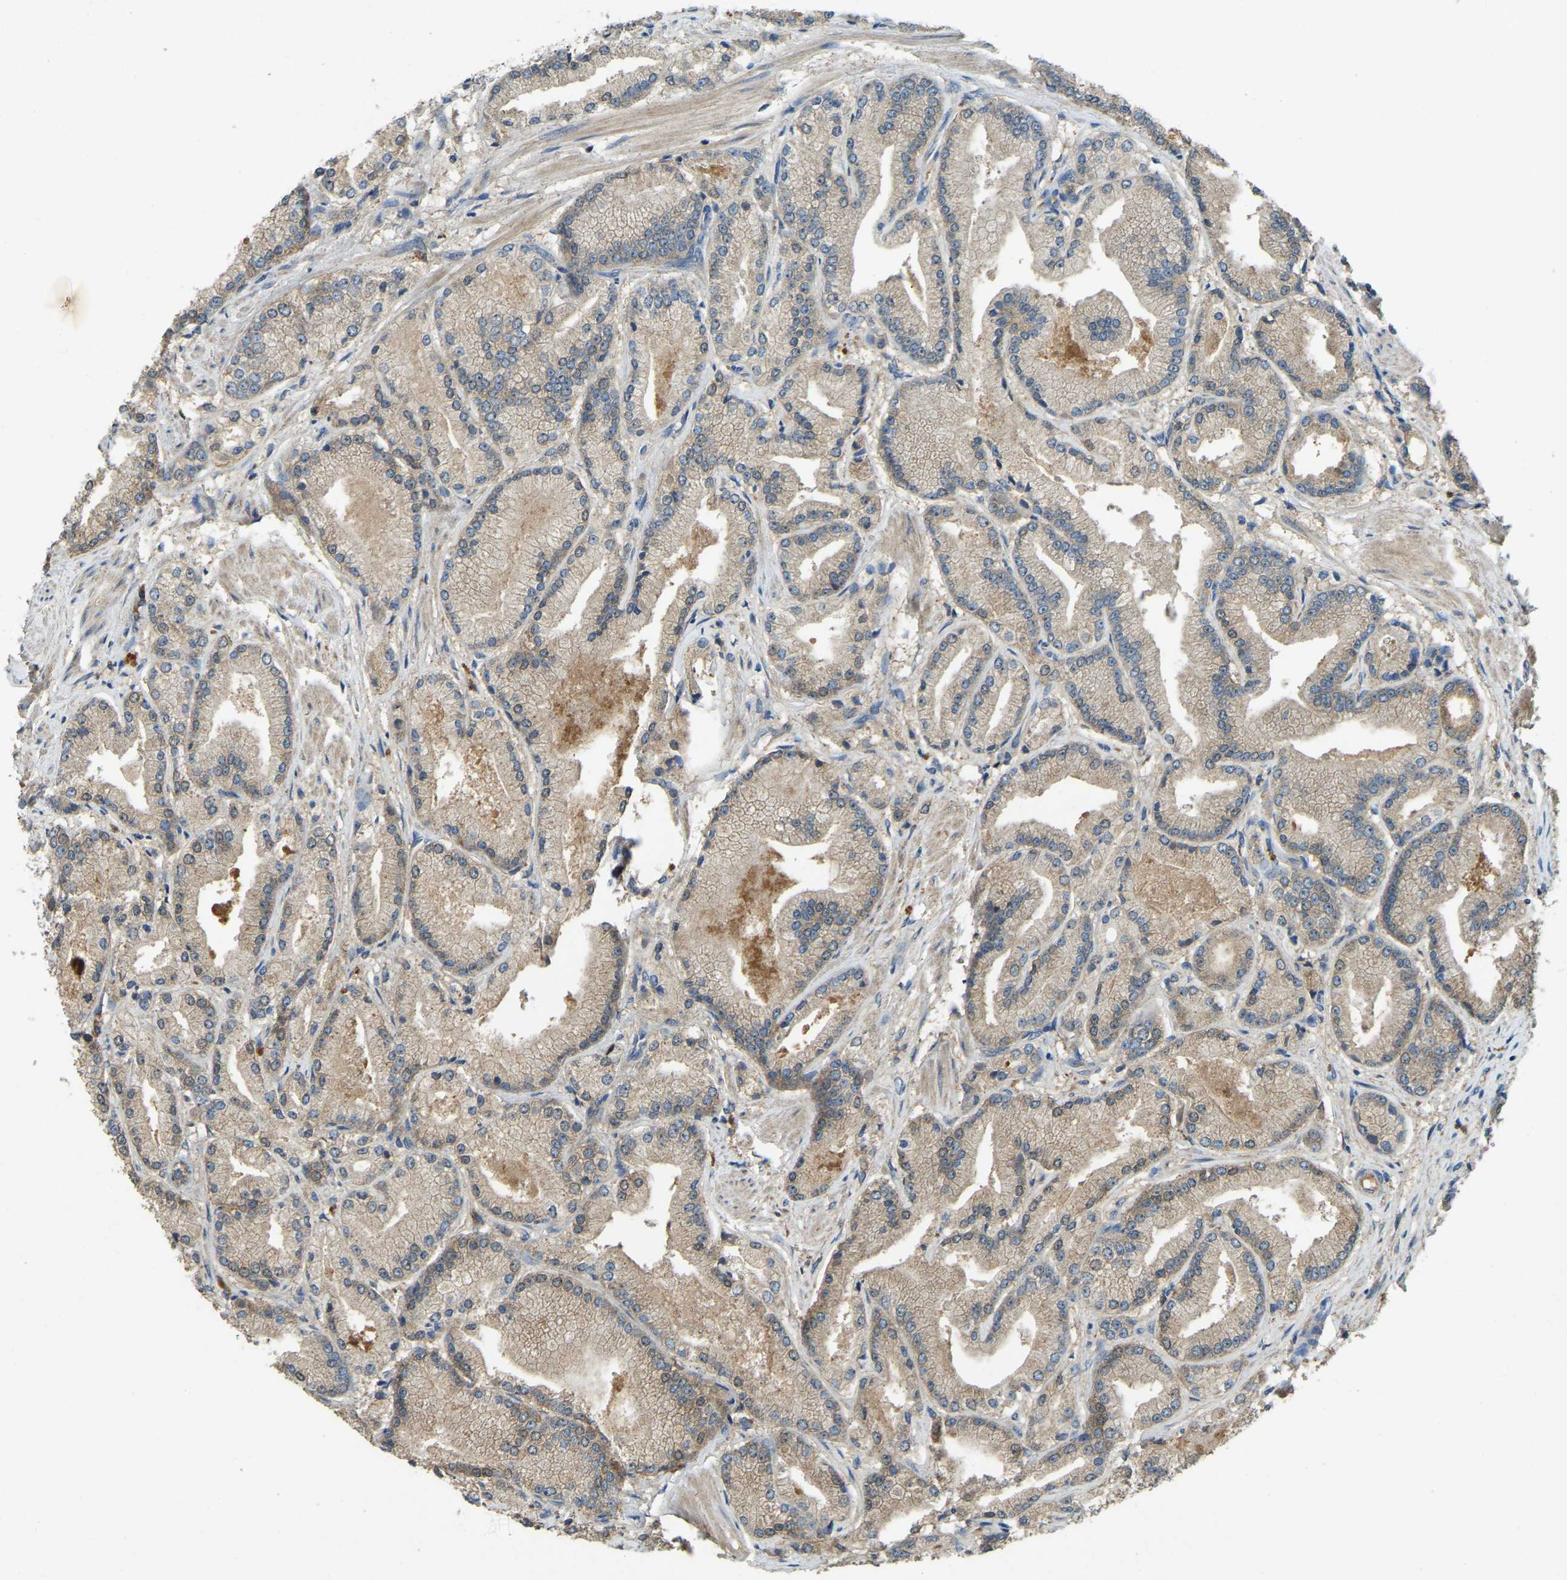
{"staining": {"intensity": "weak", "quantity": ">75%", "location": "cytoplasmic/membranous"}, "tissue": "prostate cancer", "cell_type": "Tumor cells", "image_type": "cancer", "snomed": [{"axis": "morphology", "description": "Adenocarcinoma, High grade"}, {"axis": "topography", "description": "Prostate"}], "caption": "A photomicrograph showing weak cytoplasmic/membranous positivity in about >75% of tumor cells in high-grade adenocarcinoma (prostate), as visualized by brown immunohistochemical staining.", "gene": "ATP8B1", "patient": {"sex": "male", "age": 50}}